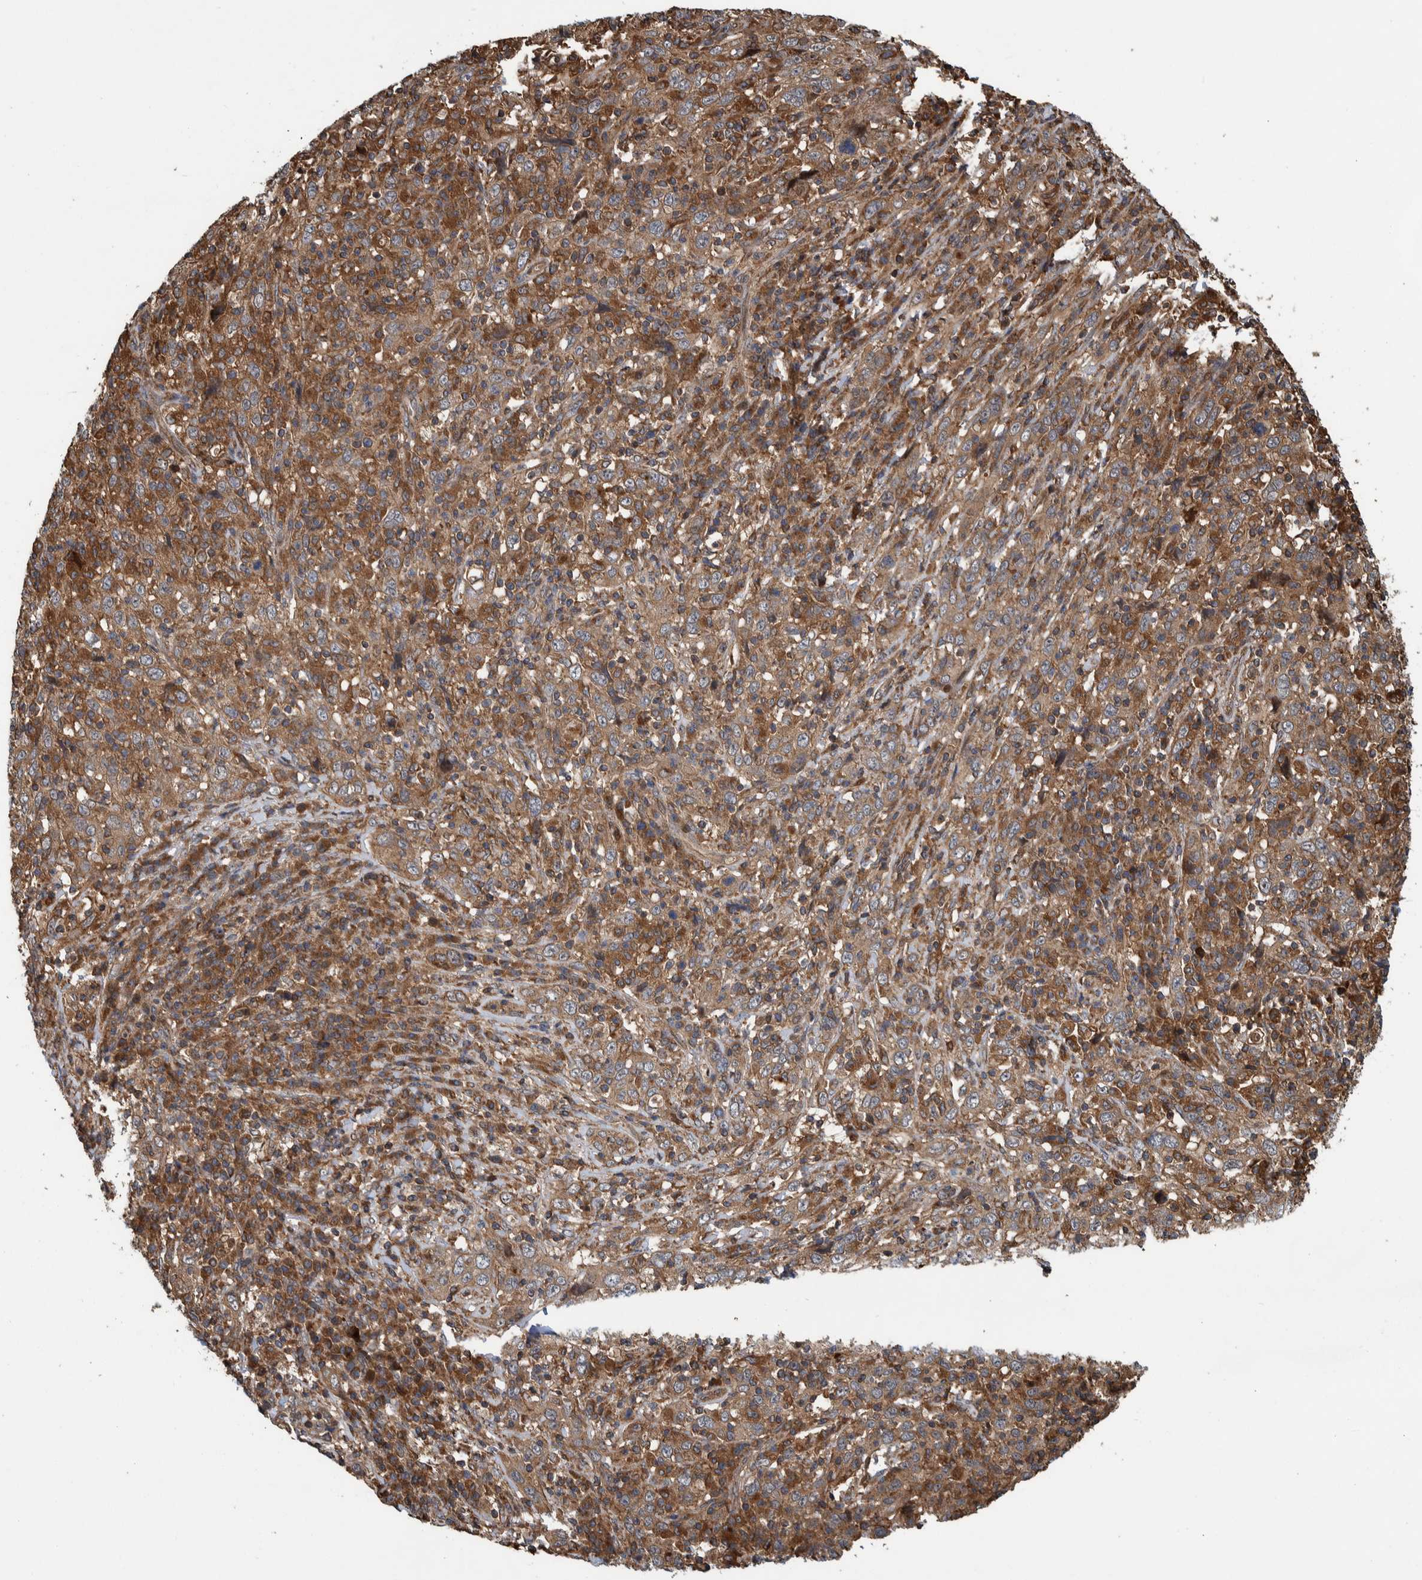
{"staining": {"intensity": "moderate", "quantity": ">75%", "location": "cytoplasmic/membranous"}, "tissue": "cervical cancer", "cell_type": "Tumor cells", "image_type": "cancer", "snomed": [{"axis": "morphology", "description": "Squamous cell carcinoma, NOS"}, {"axis": "topography", "description": "Cervix"}], "caption": "Immunohistochemistry of squamous cell carcinoma (cervical) reveals medium levels of moderate cytoplasmic/membranous staining in approximately >75% of tumor cells.", "gene": "CCDC57", "patient": {"sex": "female", "age": 46}}